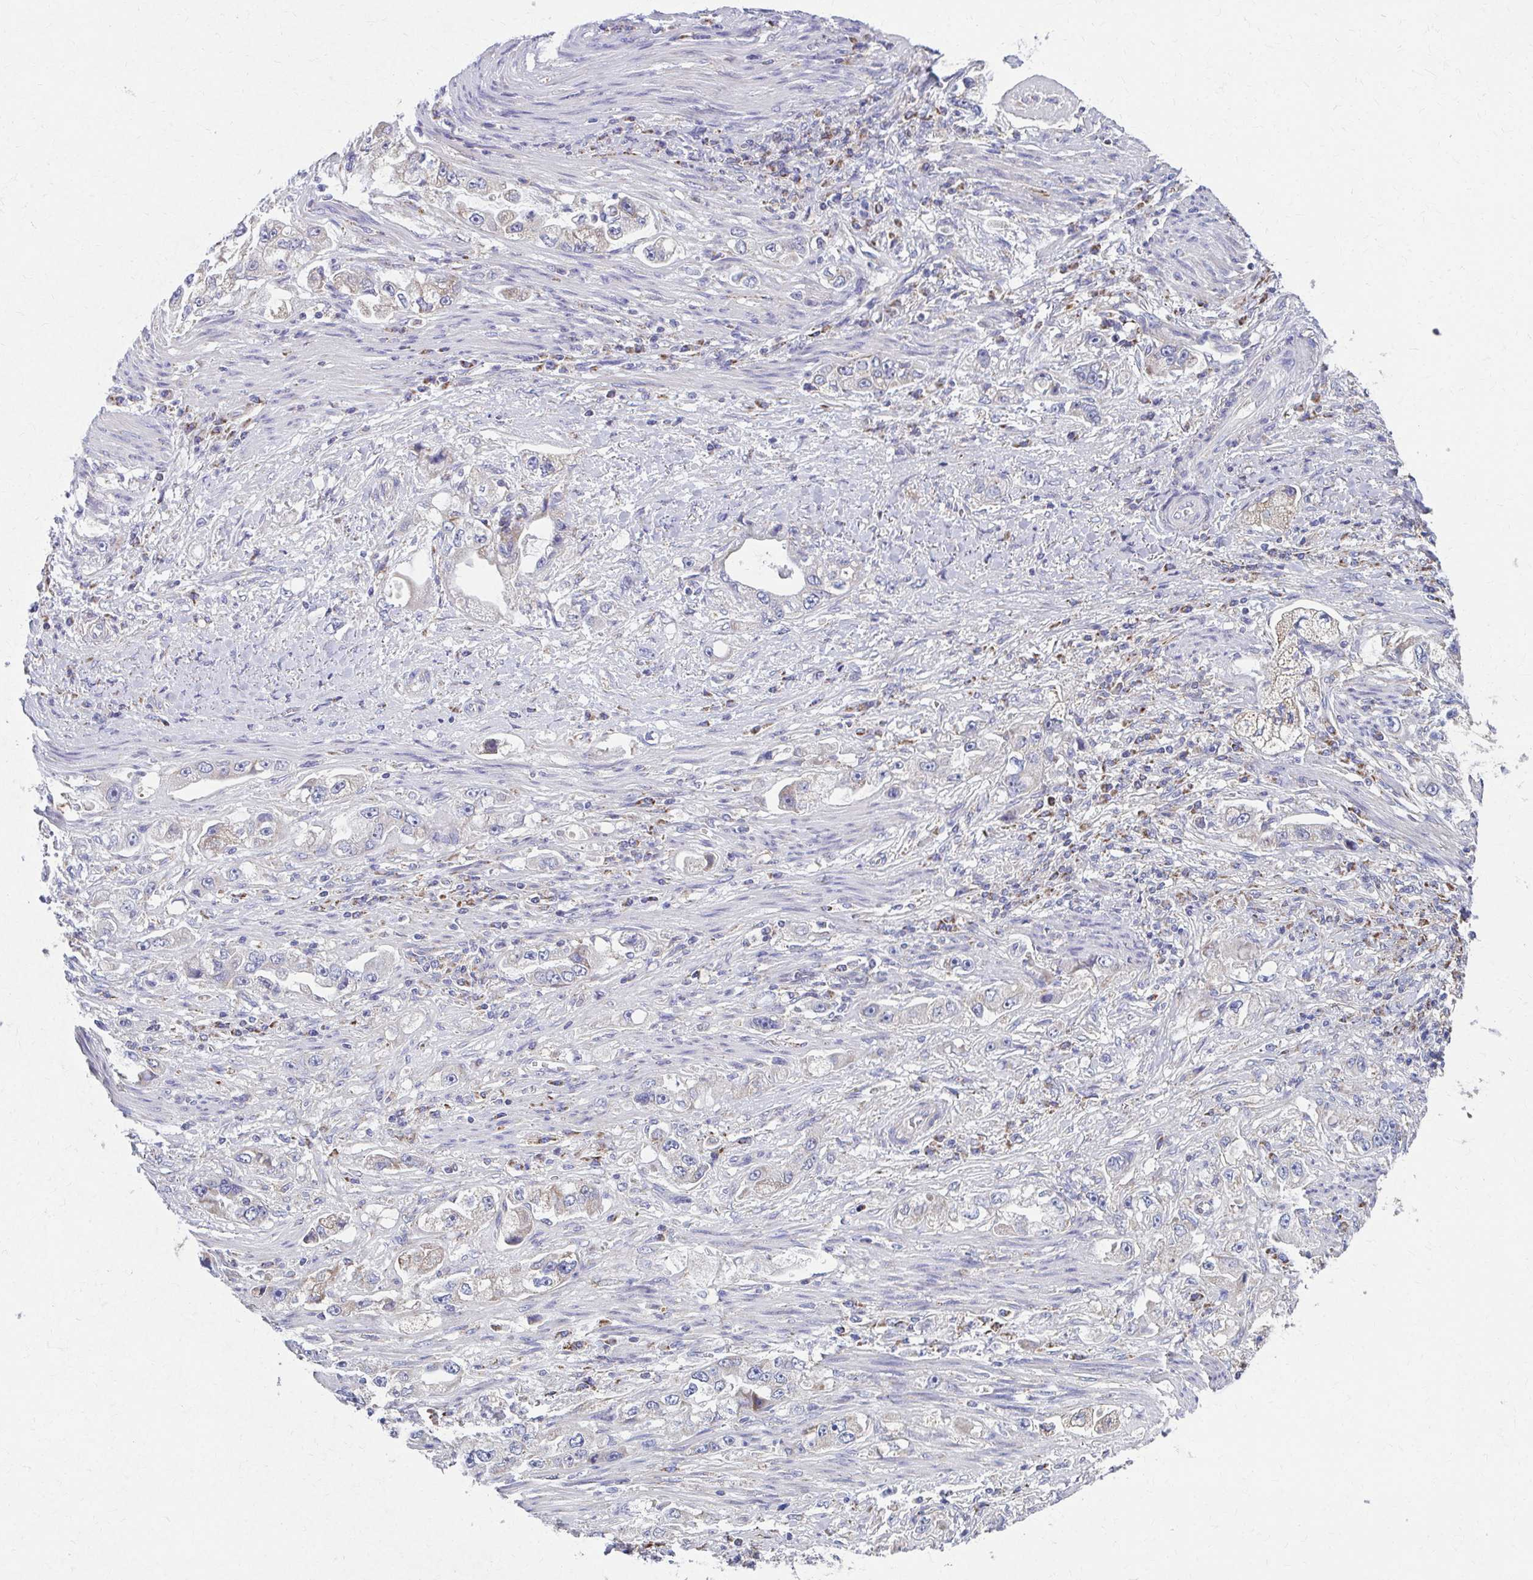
{"staining": {"intensity": "weak", "quantity": "<25%", "location": "cytoplasmic/membranous"}, "tissue": "stomach cancer", "cell_type": "Tumor cells", "image_type": "cancer", "snomed": [{"axis": "morphology", "description": "Adenocarcinoma, NOS"}, {"axis": "topography", "description": "Stomach, lower"}], "caption": "This is an IHC image of stomach cancer. There is no staining in tumor cells.", "gene": "RCC1L", "patient": {"sex": "female", "age": 93}}